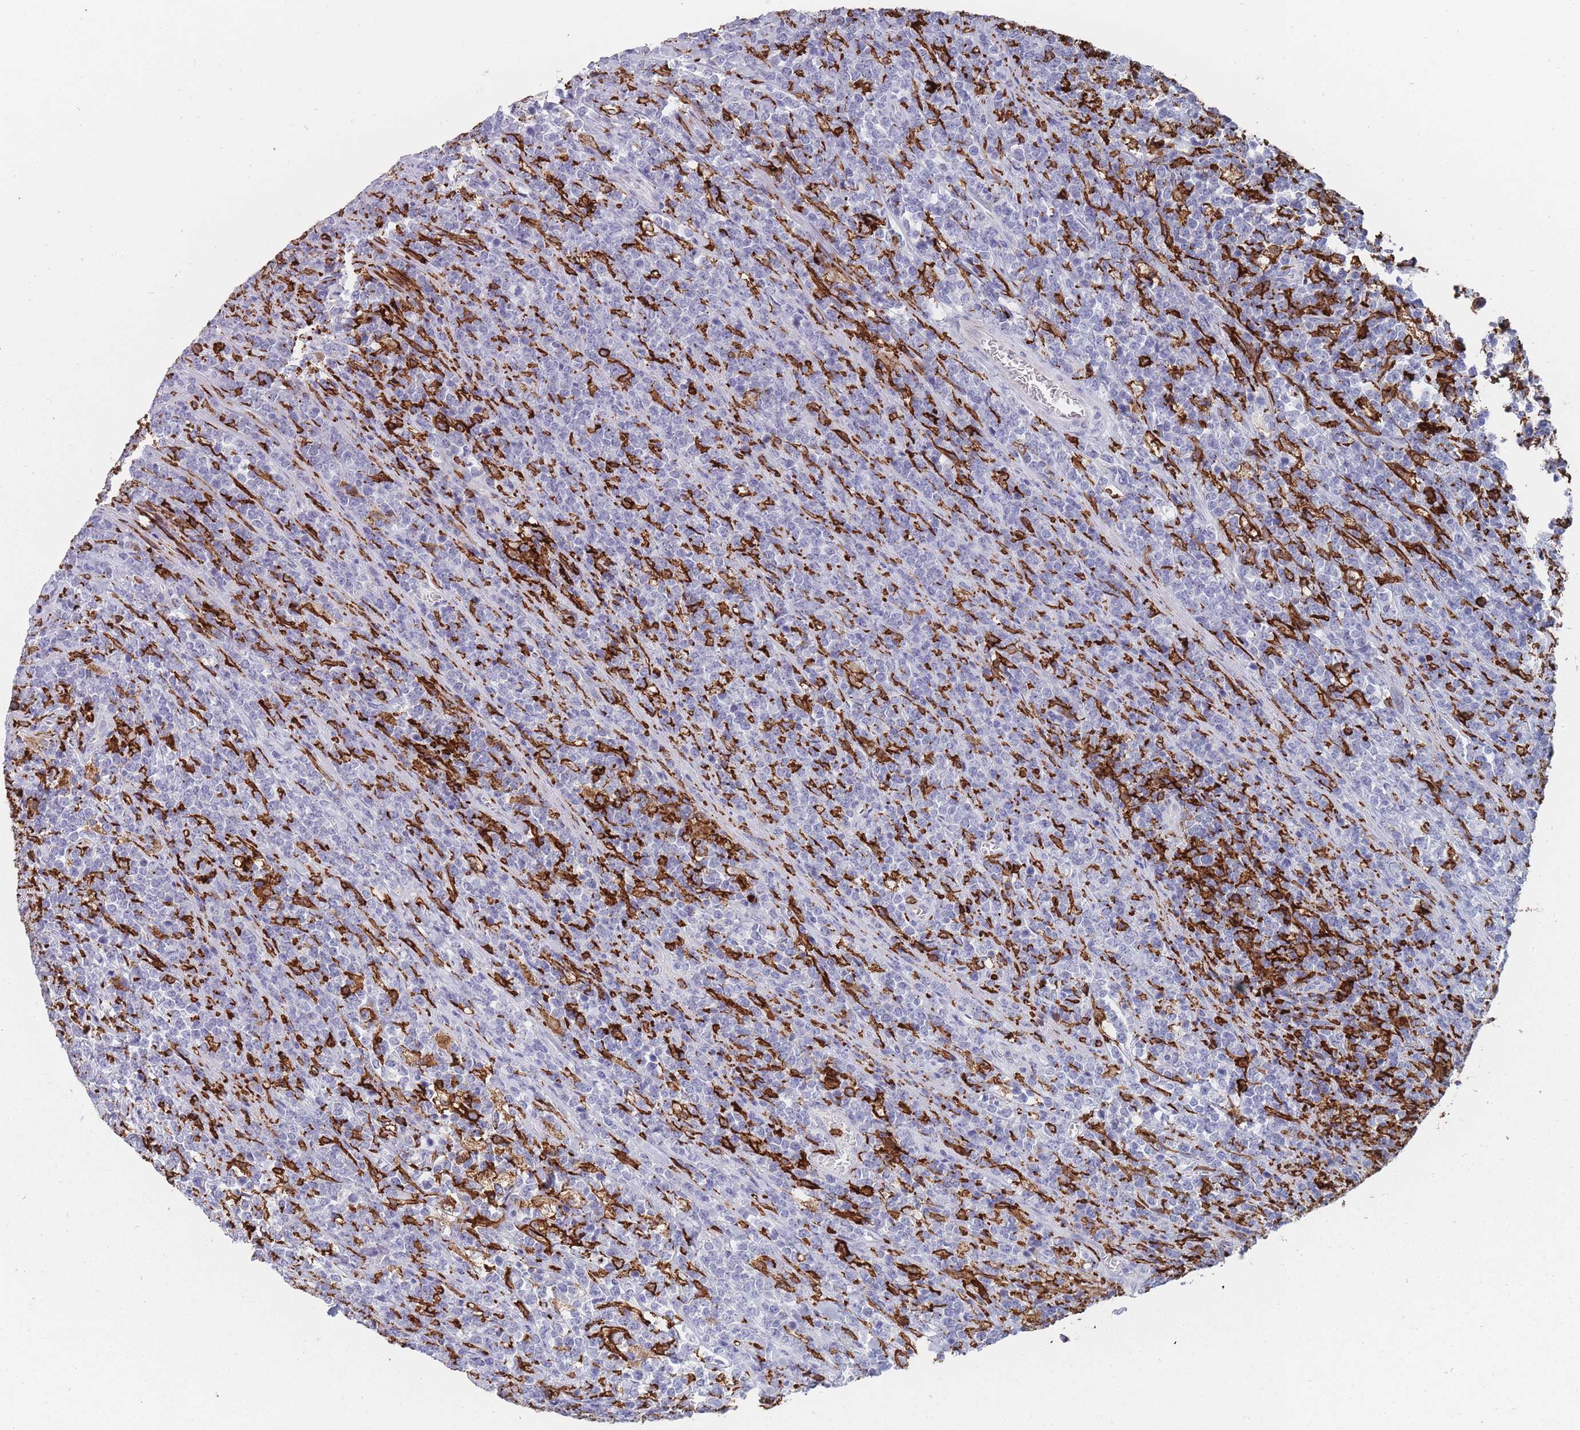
{"staining": {"intensity": "negative", "quantity": "none", "location": "none"}, "tissue": "lymphoma", "cell_type": "Tumor cells", "image_type": "cancer", "snomed": [{"axis": "morphology", "description": "Malignant lymphoma, non-Hodgkin's type, High grade"}, {"axis": "topography", "description": "Small intestine"}], "caption": "High power microscopy image of an immunohistochemistry (IHC) image of high-grade malignant lymphoma, non-Hodgkin's type, revealing no significant staining in tumor cells.", "gene": "AIF1", "patient": {"sex": "male", "age": 8}}